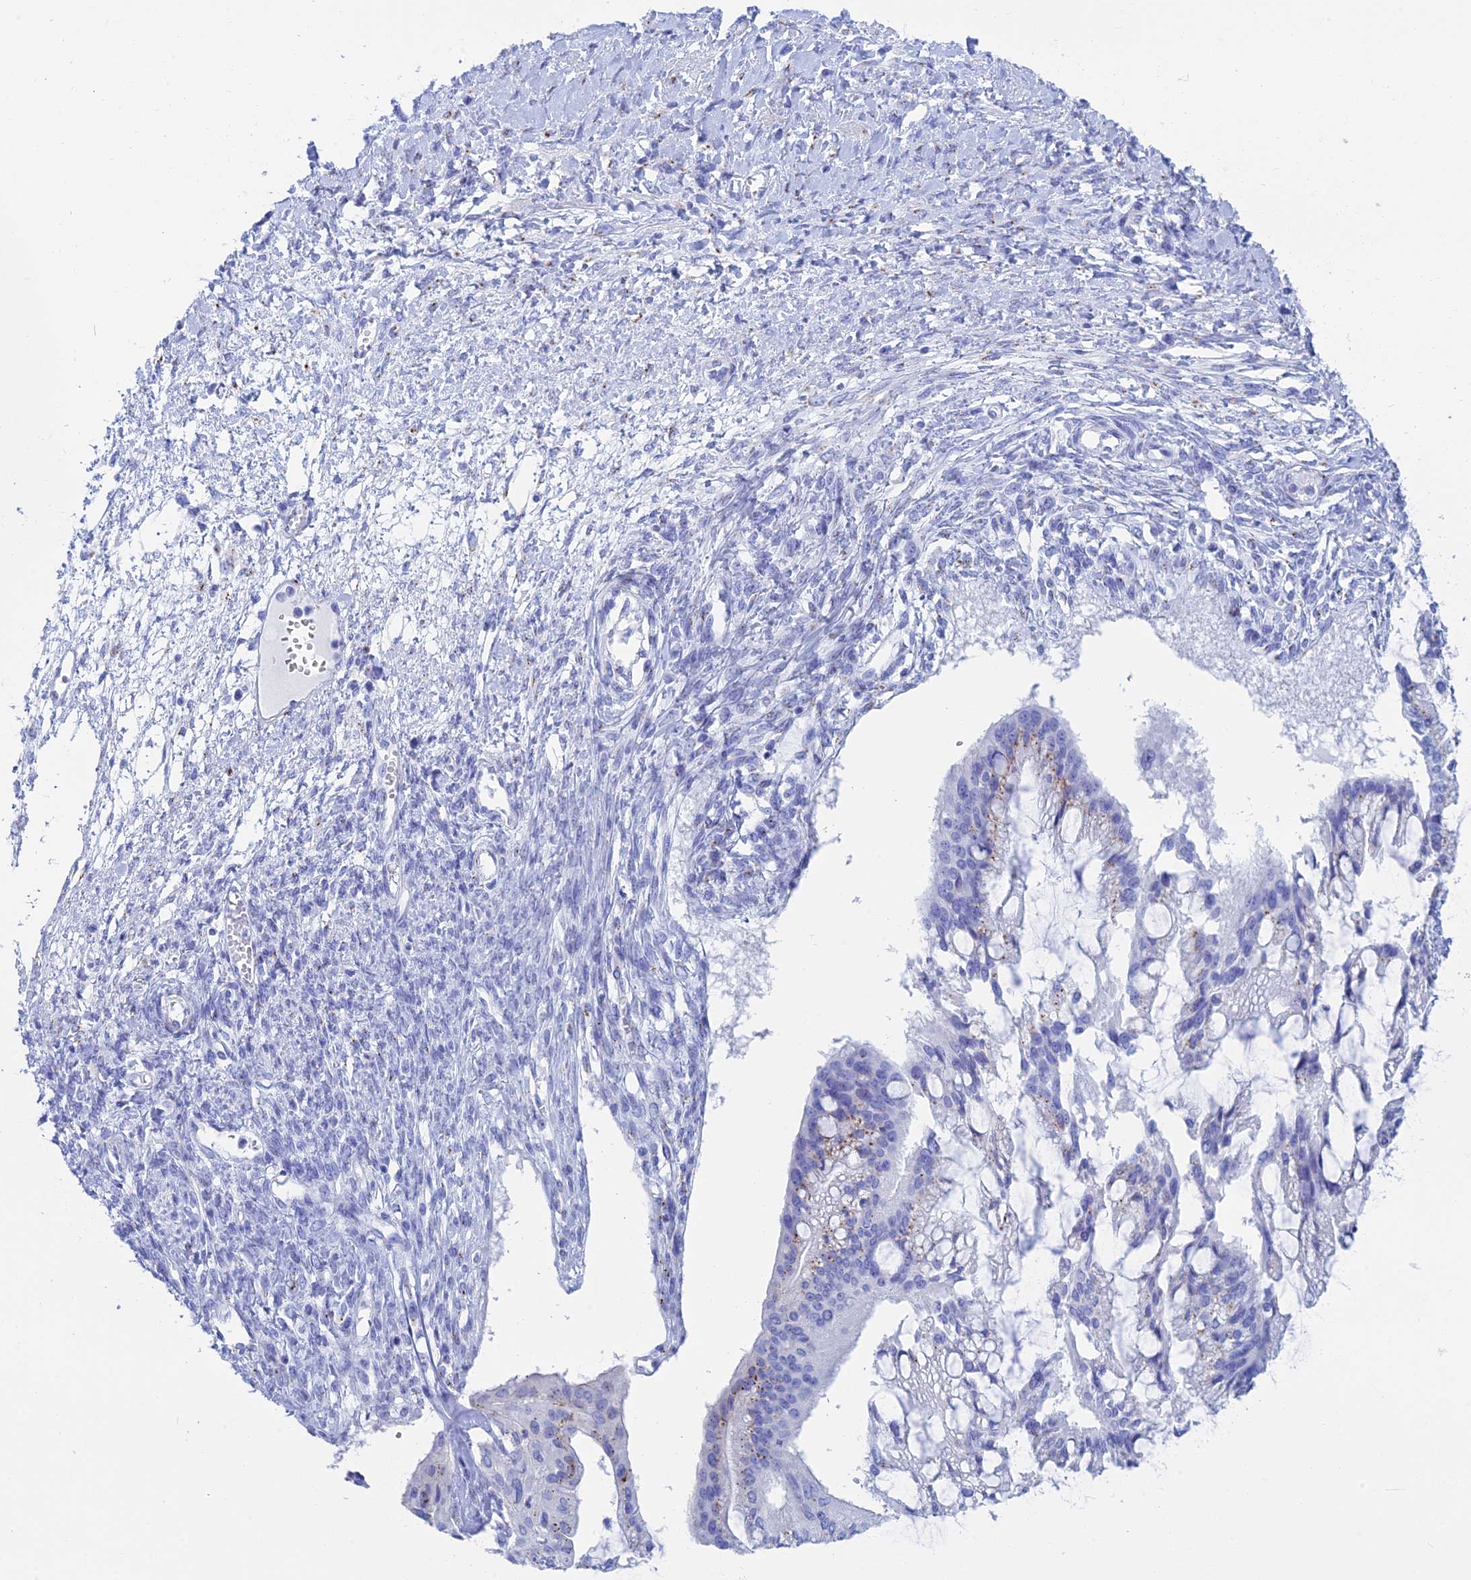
{"staining": {"intensity": "moderate", "quantity": "25%-75%", "location": "cytoplasmic/membranous"}, "tissue": "ovarian cancer", "cell_type": "Tumor cells", "image_type": "cancer", "snomed": [{"axis": "morphology", "description": "Cystadenocarcinoma, mucinous, NOS"}, {"axis": "topography", "description": "Ovary"}], "caption": "This photomicrograph reveals ovarian cancer (mucinous cystadenocarcinoma) stained with immunohistochemistry to label a protein in brown. The cytoplasmic/membranous of tumor cells show moderate positivity for the protein. Nuclei are counter-stained blue.", "gene": "ERICH4", "patient": {"sex": "female", "age": 73}}